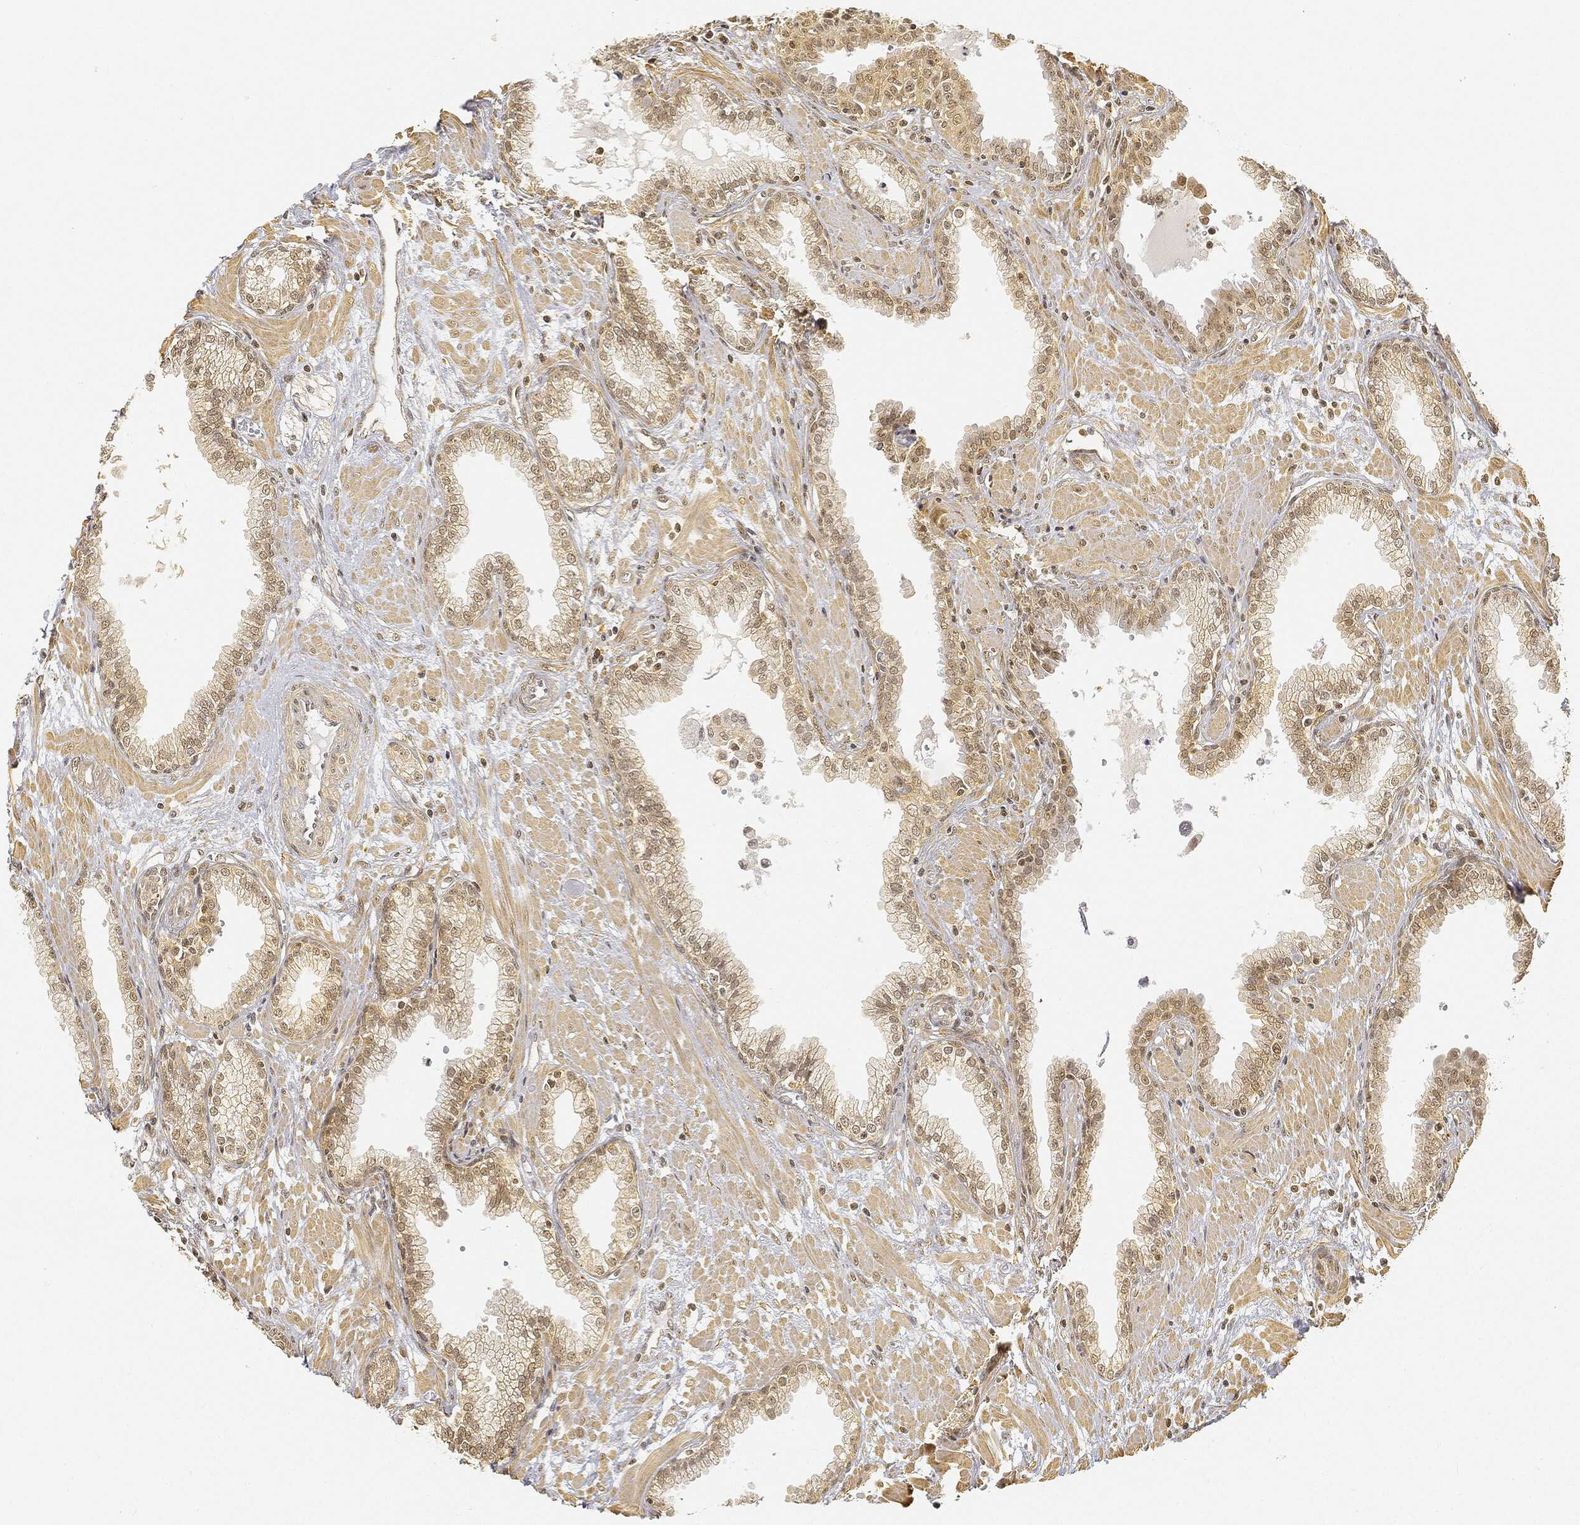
{"staining": {"intensity": "moderate", "quantity": ">75%", "location": "nuclear"}, "tissue": "prostate", "cell_type": "Glandular cells", "image_type": "normal", "snomed": [{"axis": "morphology", "description": "Normal tissue, NOS"}, {"axis": "topography", "description": "Prostate"}], "caption": "This photomicrograph demonstrates immunohistochemistry (IHC) staining of normal human prostate, with medium moderate nuclear staining in approximately >75% of glandular cells.", "gene": "RSRC2", "patient": {"sex": "male", "age": 64}}